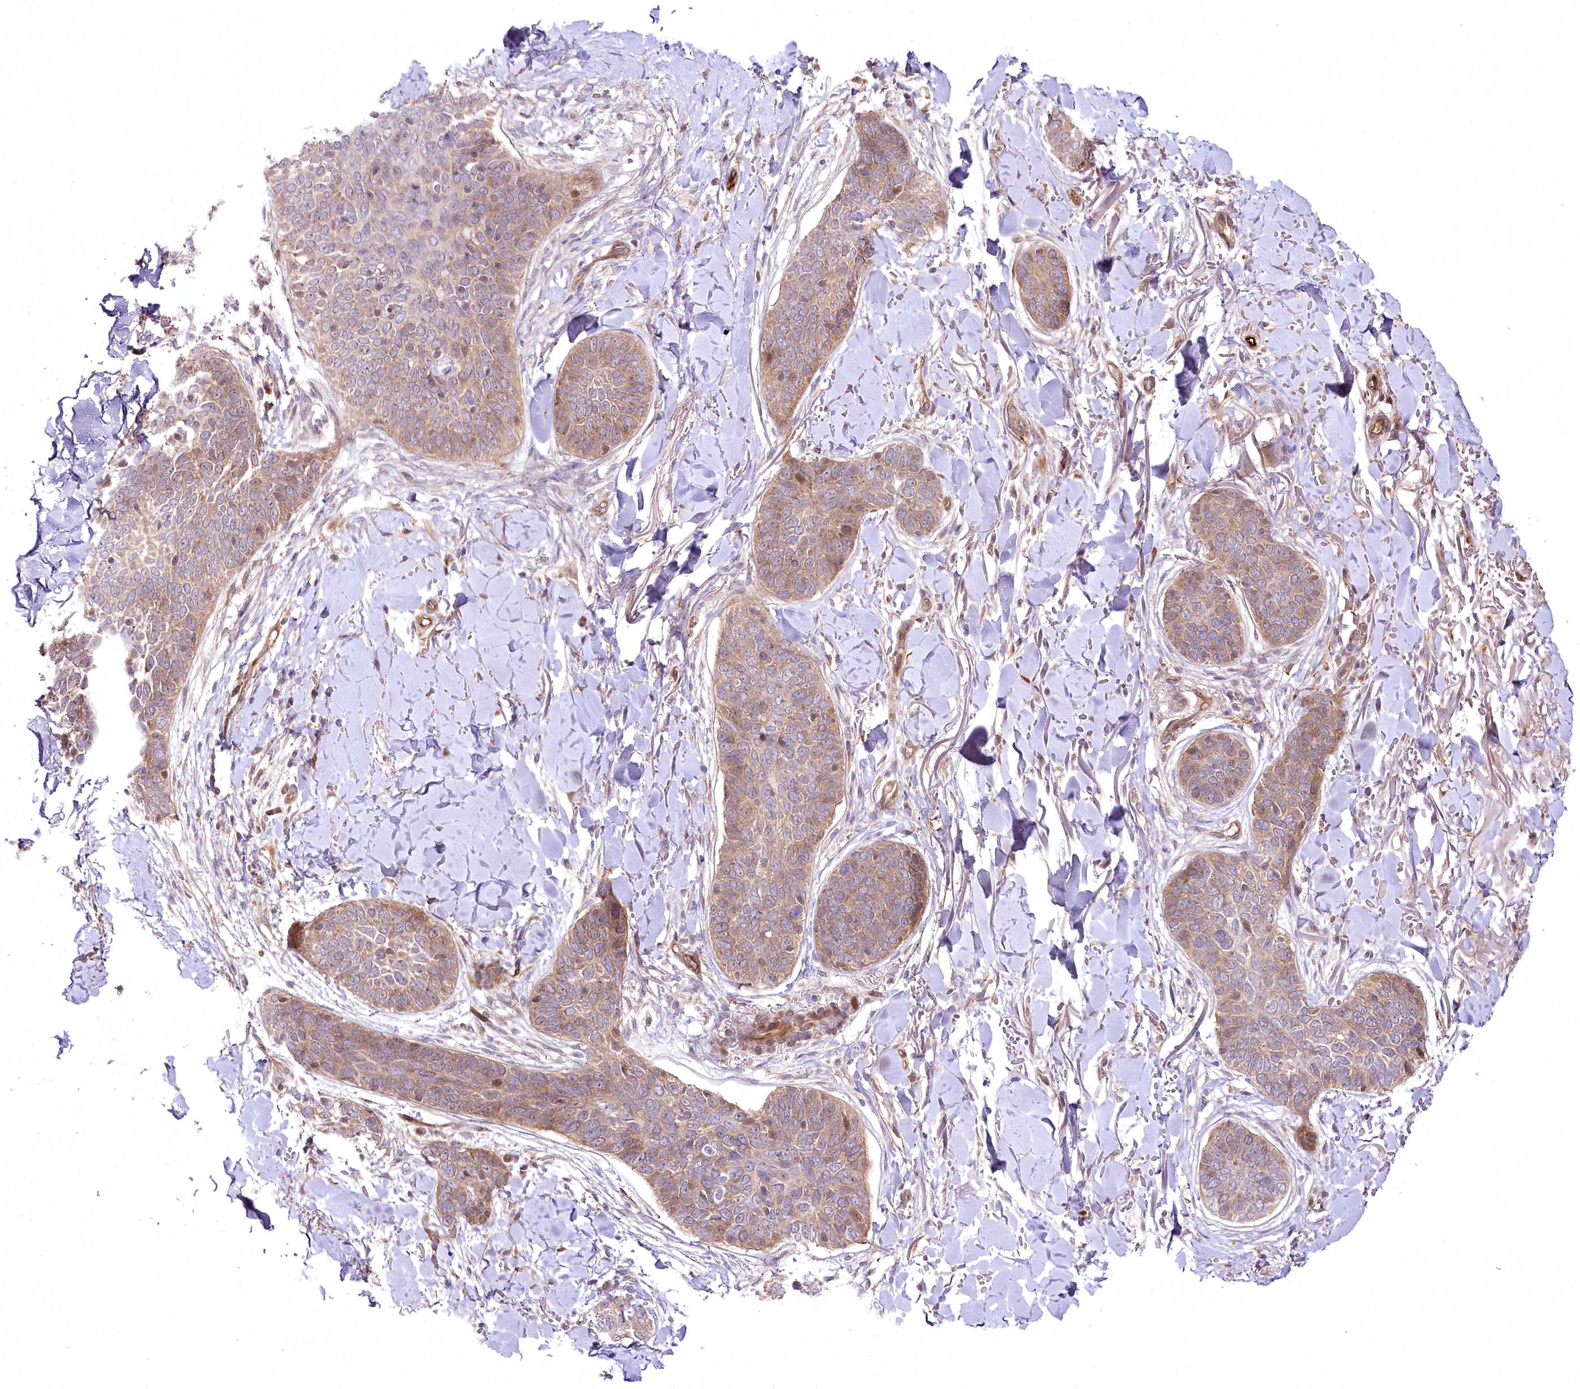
{"staining": {"intensity": "weak", "quantity": "25%-75%", "location": "cytoplasmic/membranous"}, "tissue": "skin cancer", "cell_type": "Tumor cells", "image_type": "cancer", "snomed": [{"axis": "morphology", "description": "Basal cell carcinoma"}, {"axis": "topography", "description": "Skin"}], "caption": "Brown immunohistochemical staining in human skin basal cell carcinoma demonstrates weak cytoplasmic/membranous positivity in about 25%-75% of tumor cells.", "gene": "PSTK", "patient": {"sex": "male", "age": 85}}